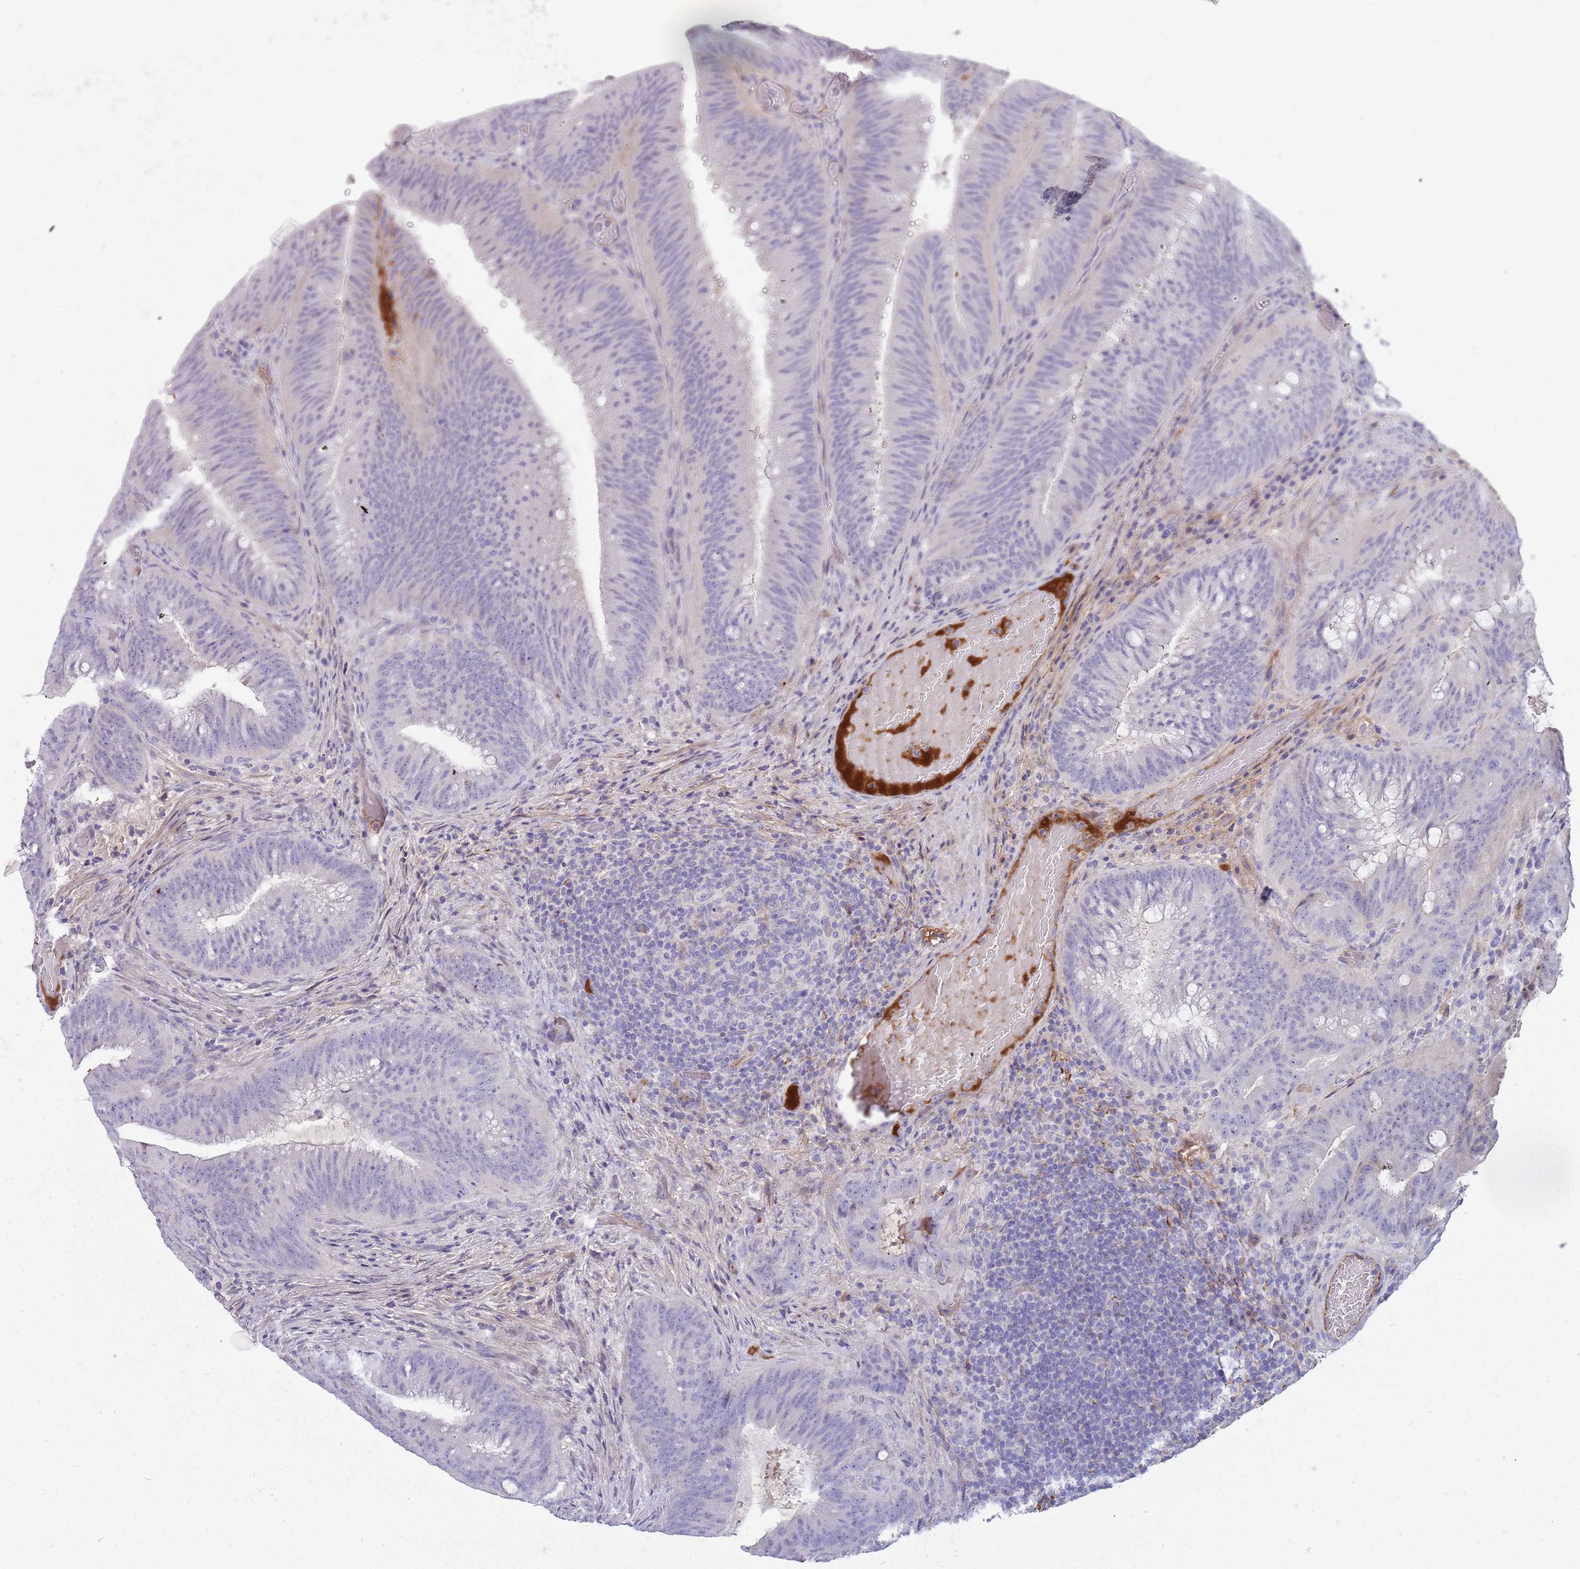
{"staining": {"intensity": "negative", "quantity": "none", "location": "none"}, "tissue": "colorectal cancer", "cell_type": "Tumor cells", "image_type": "cancer", "snomed": [{"axis": "morphology", "description": "Adenocarcinoma, NOS"}, {"axis": "topography", "description": "Colon"}], "caption": "There is no significant staining in tumor cells of adenocarcinoma (colorectal).", "gene": "LEPROTL1", "patient": {"sex": "female", "age": 43}}